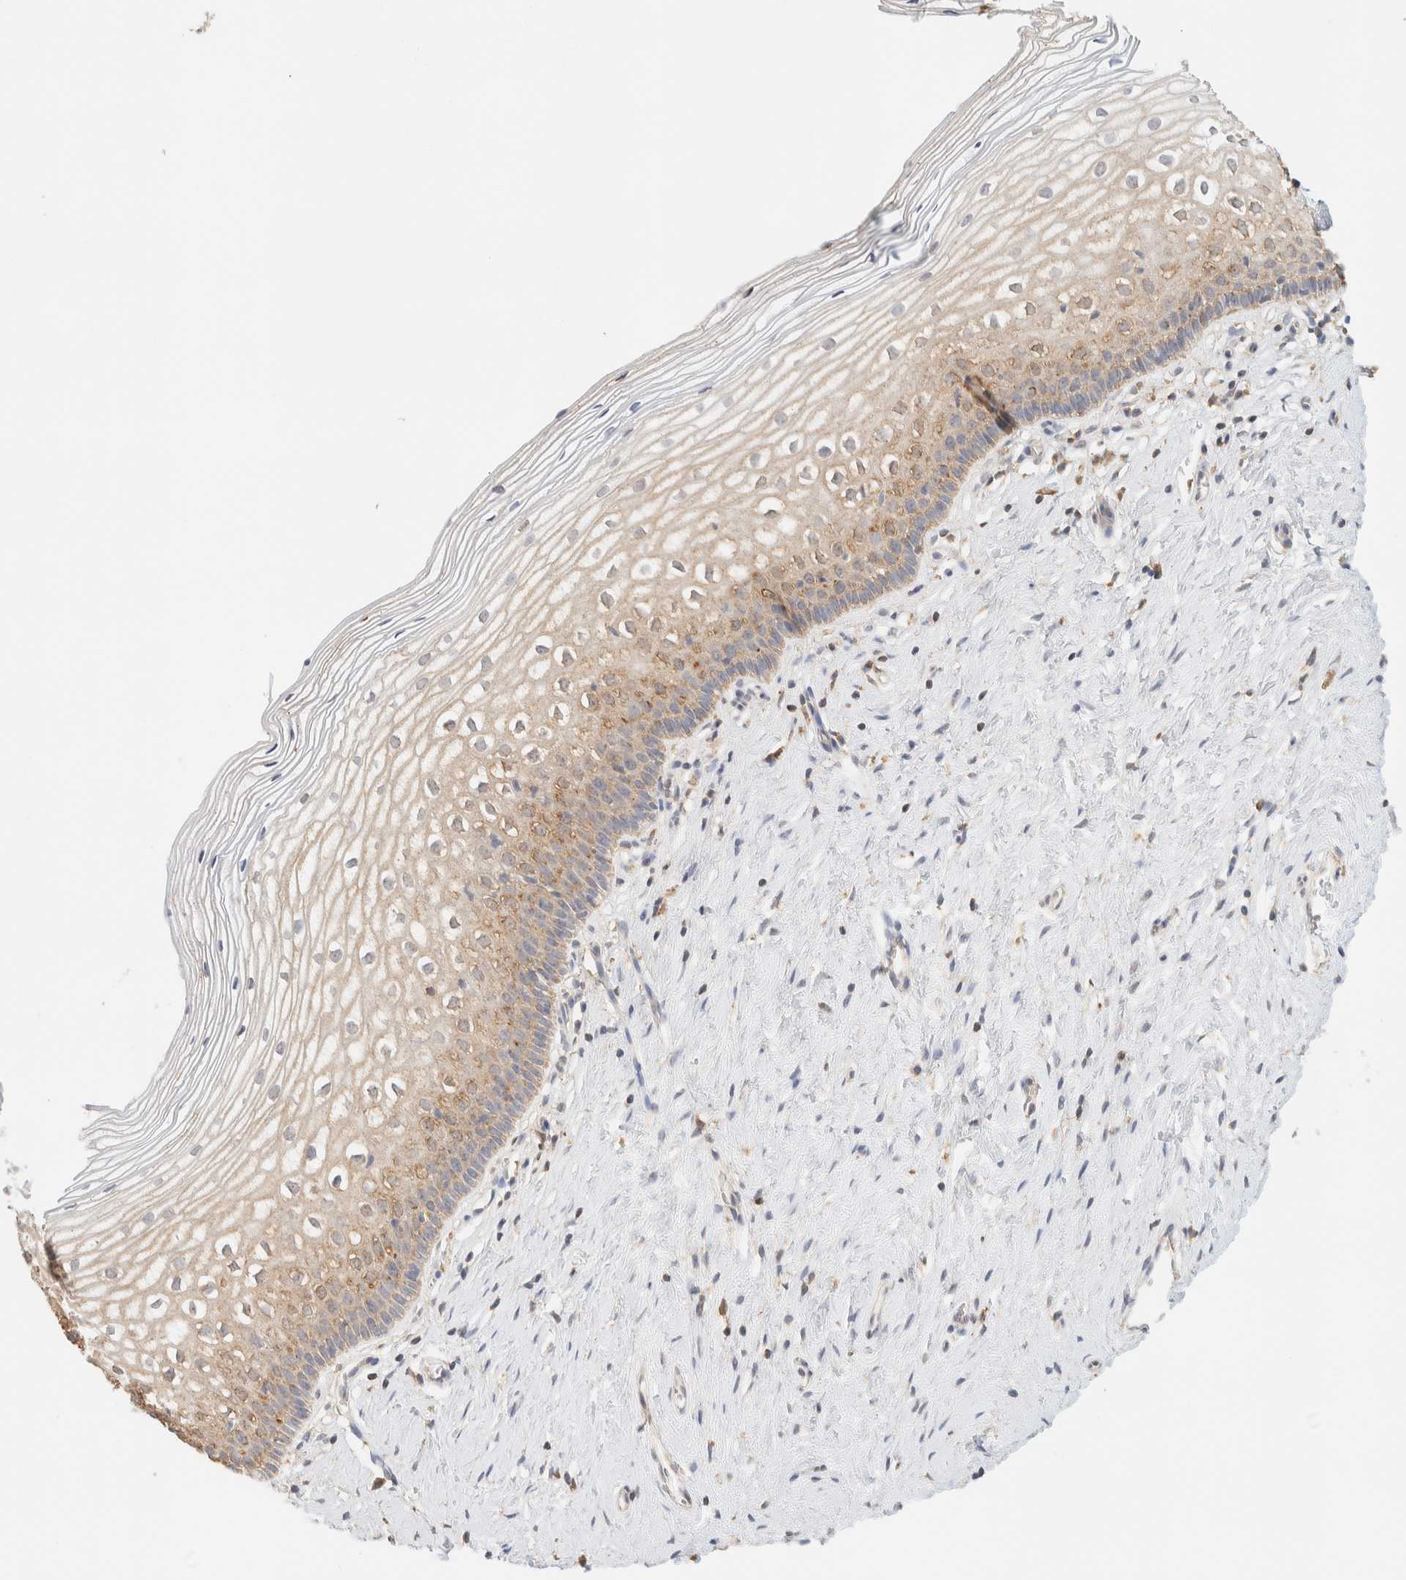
{"staining": {"intensity": "moderate", "quantity": ">75%", "location": "cytoplasmic/membranous"}, "tissue": "cervix", "cell_type": "Squamous epithelial cells", "image_type": "normal", "snomed": [{"axis": "morphology", "description": "Normal tissue, NOS"}, {"axis": "topography", "description": "Cervix"}], "caption": "A micrograph of cervix stained for a protein displays moderate cytoplasmic/membranous brown staining in squamous epithelial cells. (Brightfield microscopy of DAB IHC at high magnification).", "gene": "TBC1D8B", "patient": {"sex": "female", "age": 27}}